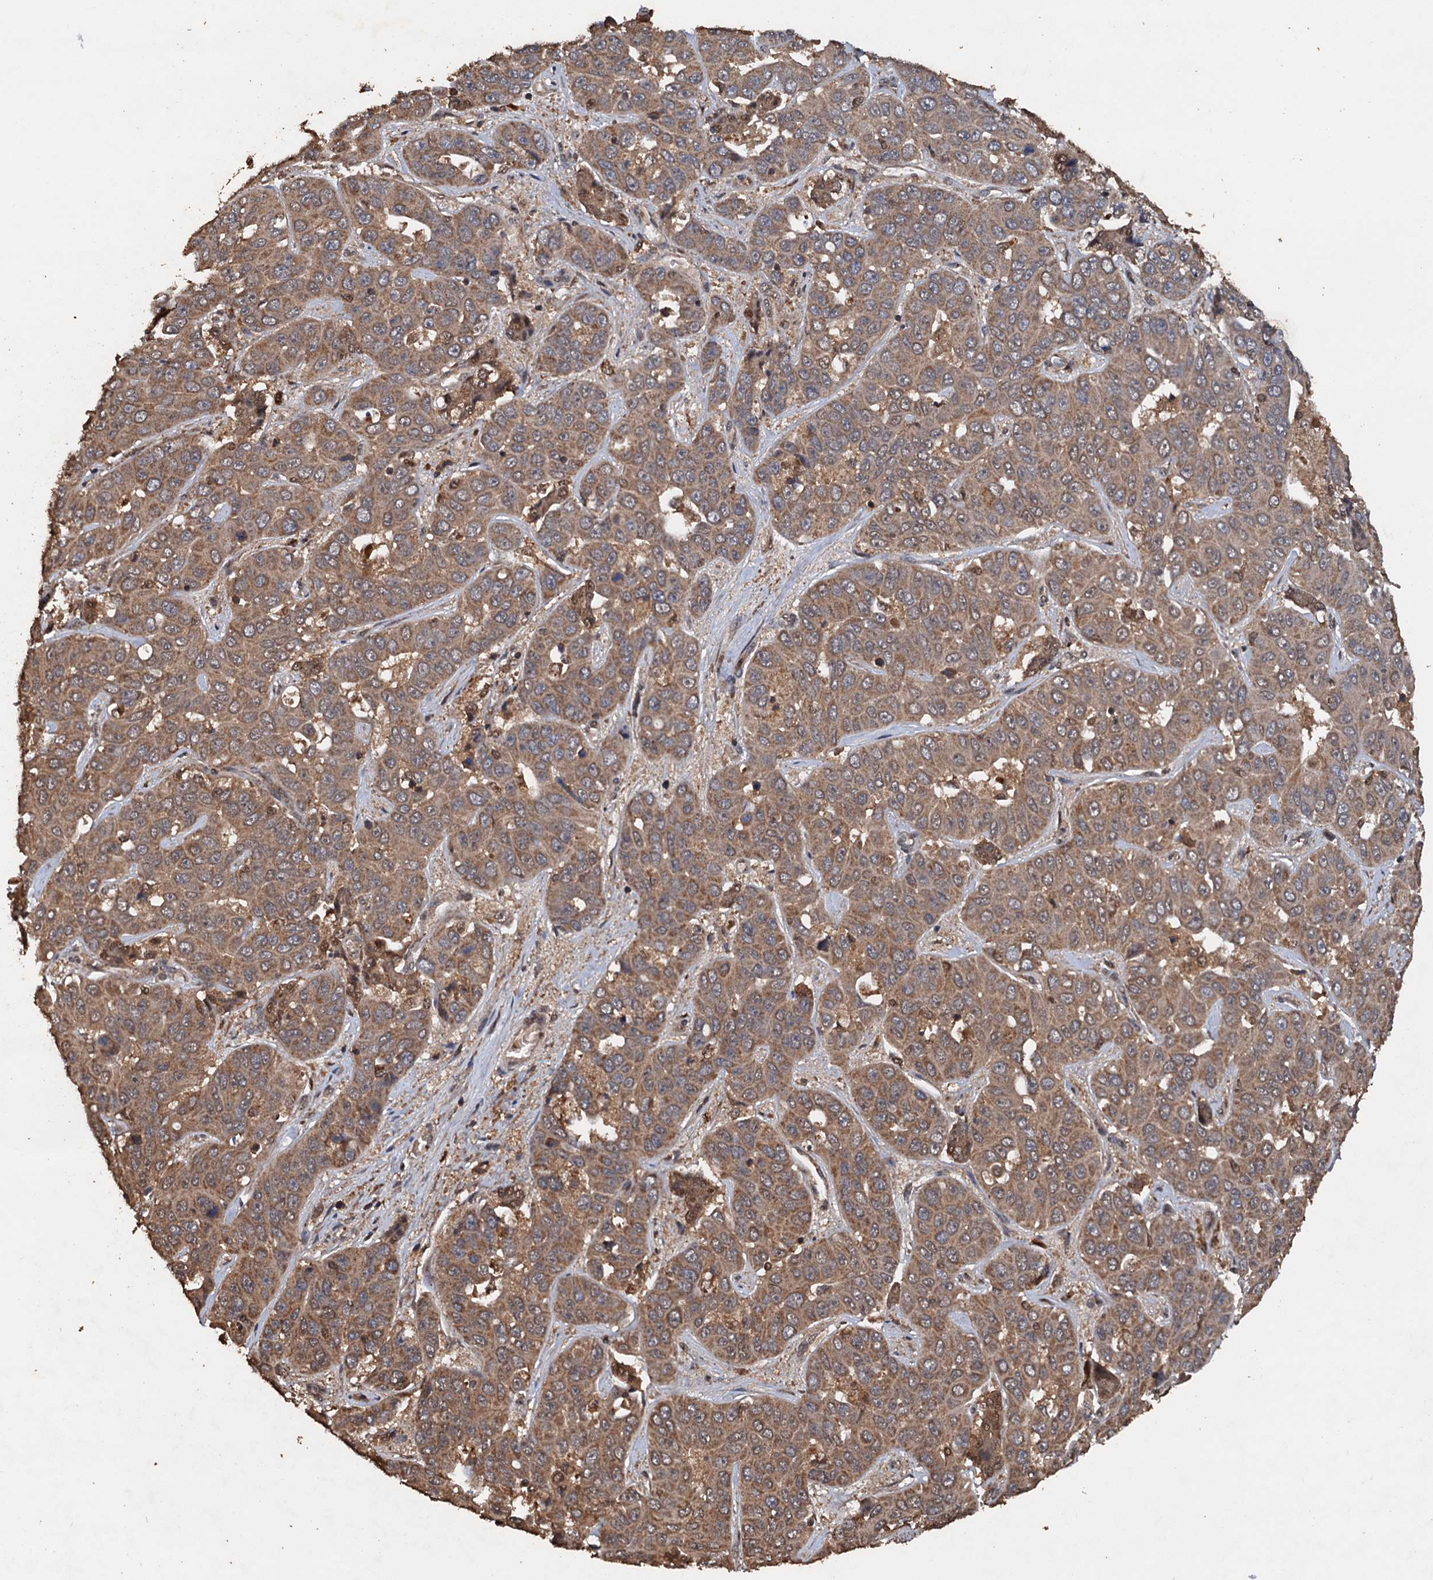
{"staining": {"intensity": "moderate", "quantity": ">75%", "location": "cytoplasmic/membranous"}, "tissue": "liver cancer", "cell_type": "Tumor cells", "image_type": "cancer", "snomed": [{"axis": "morphology", "description": "Cholangiocarcinoma"}, {"axis": "topography", "description": "Liver"}], "caption": "Immunohistochemical staining of liver cancer (cholangiocarcinoma) shows medium levels of moderate cytoplasmic/membranous protein expression in approximately >75% of tumor cells.", "gene": "PSMD9", "patient": {"sex": "female", "age": 52}}